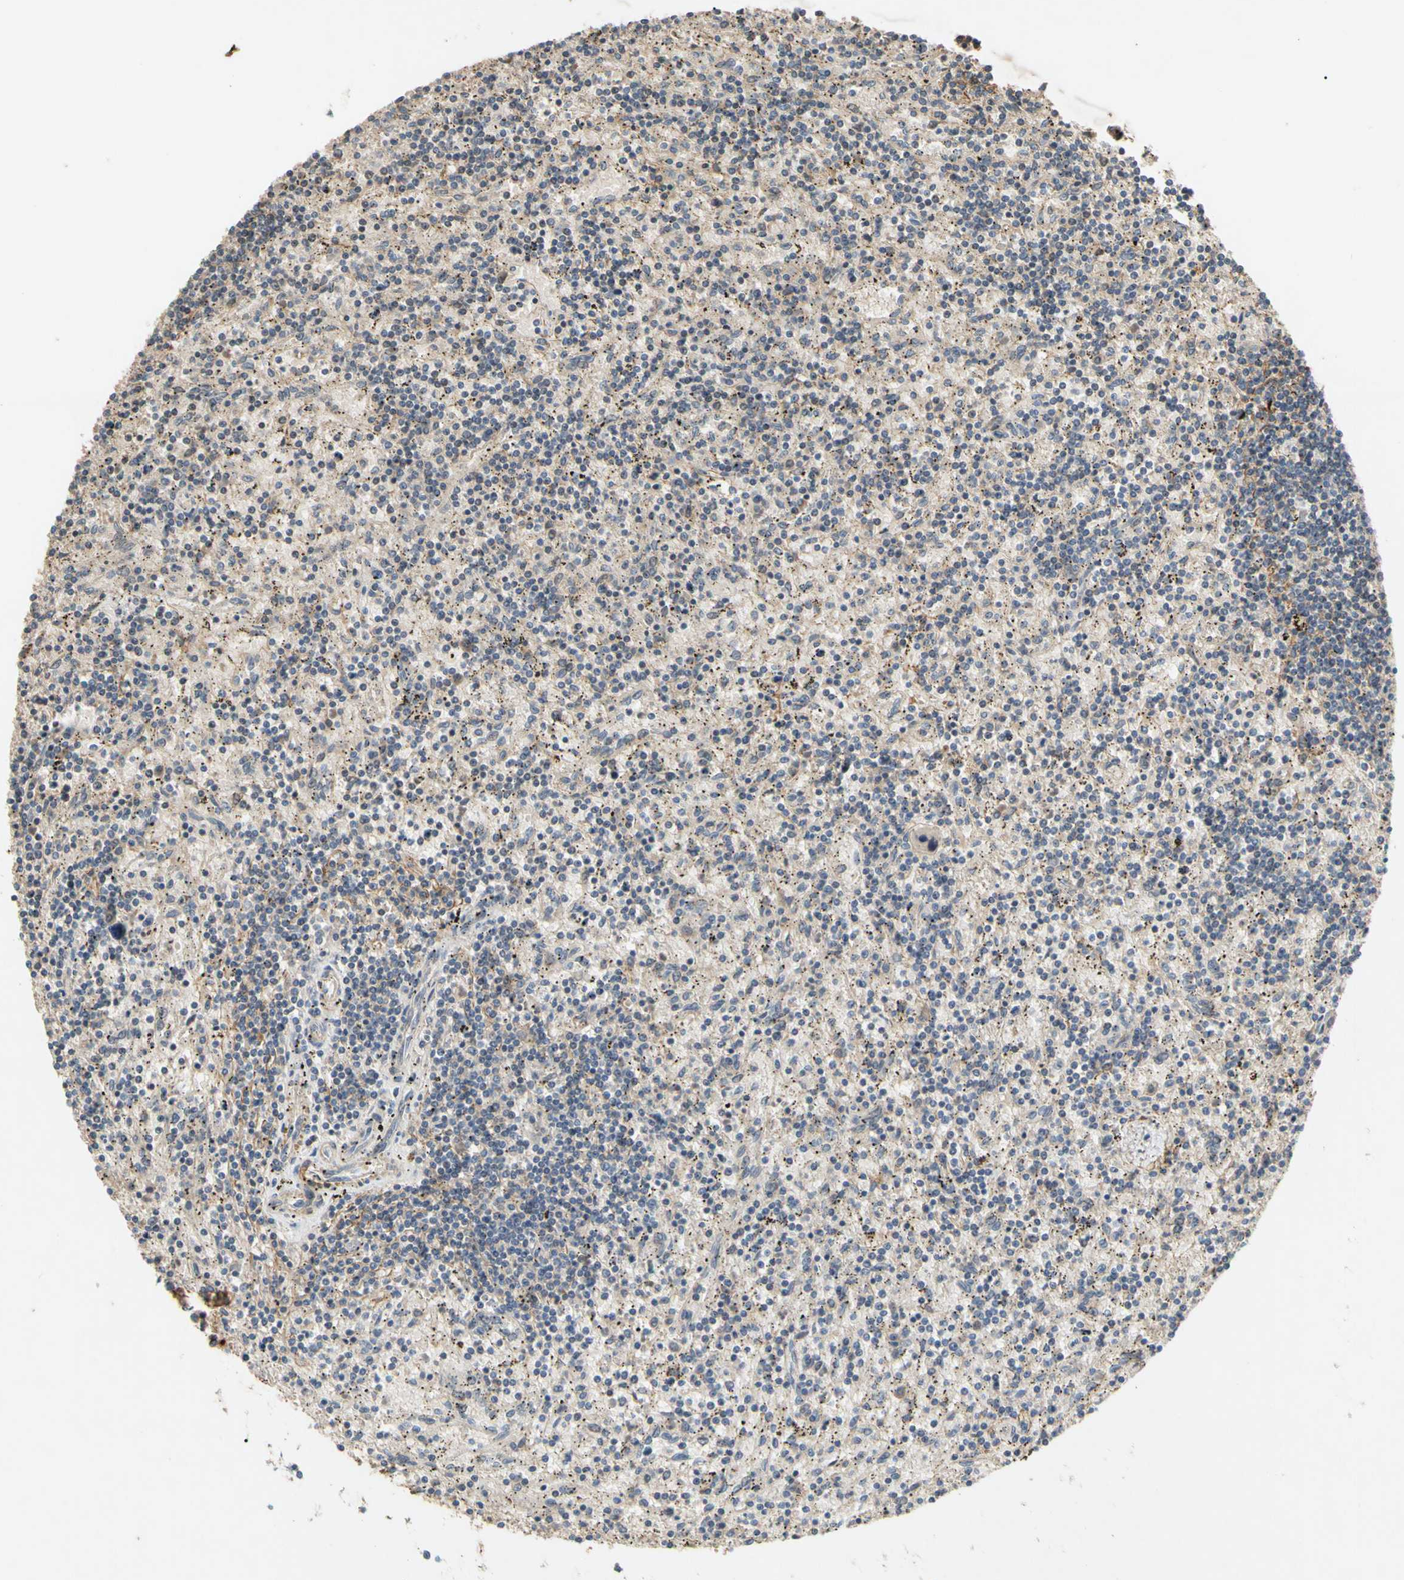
{"staining": {"intensity": "weak", "quantity": "<25%", "location": "cytoplasmic/membranous"}, "tissue": "lymphoma", "cell_type": "Tumor cells", "image_type": "cancer", "snomed": [{"axis": "morphology", "description": "Malignant lymphoma, non-Hodgkin's type, Low grade"}, {"axis": "topography", "description": "Spleen"}], "caption": "A photomicrograph of low-grade malignant lymphoma, non-Hodgkin's type stained for a protein shows no brown staining in tumor cells.", "gene": "PARD6A", "patient": {"sex": "male", "age": 76}}